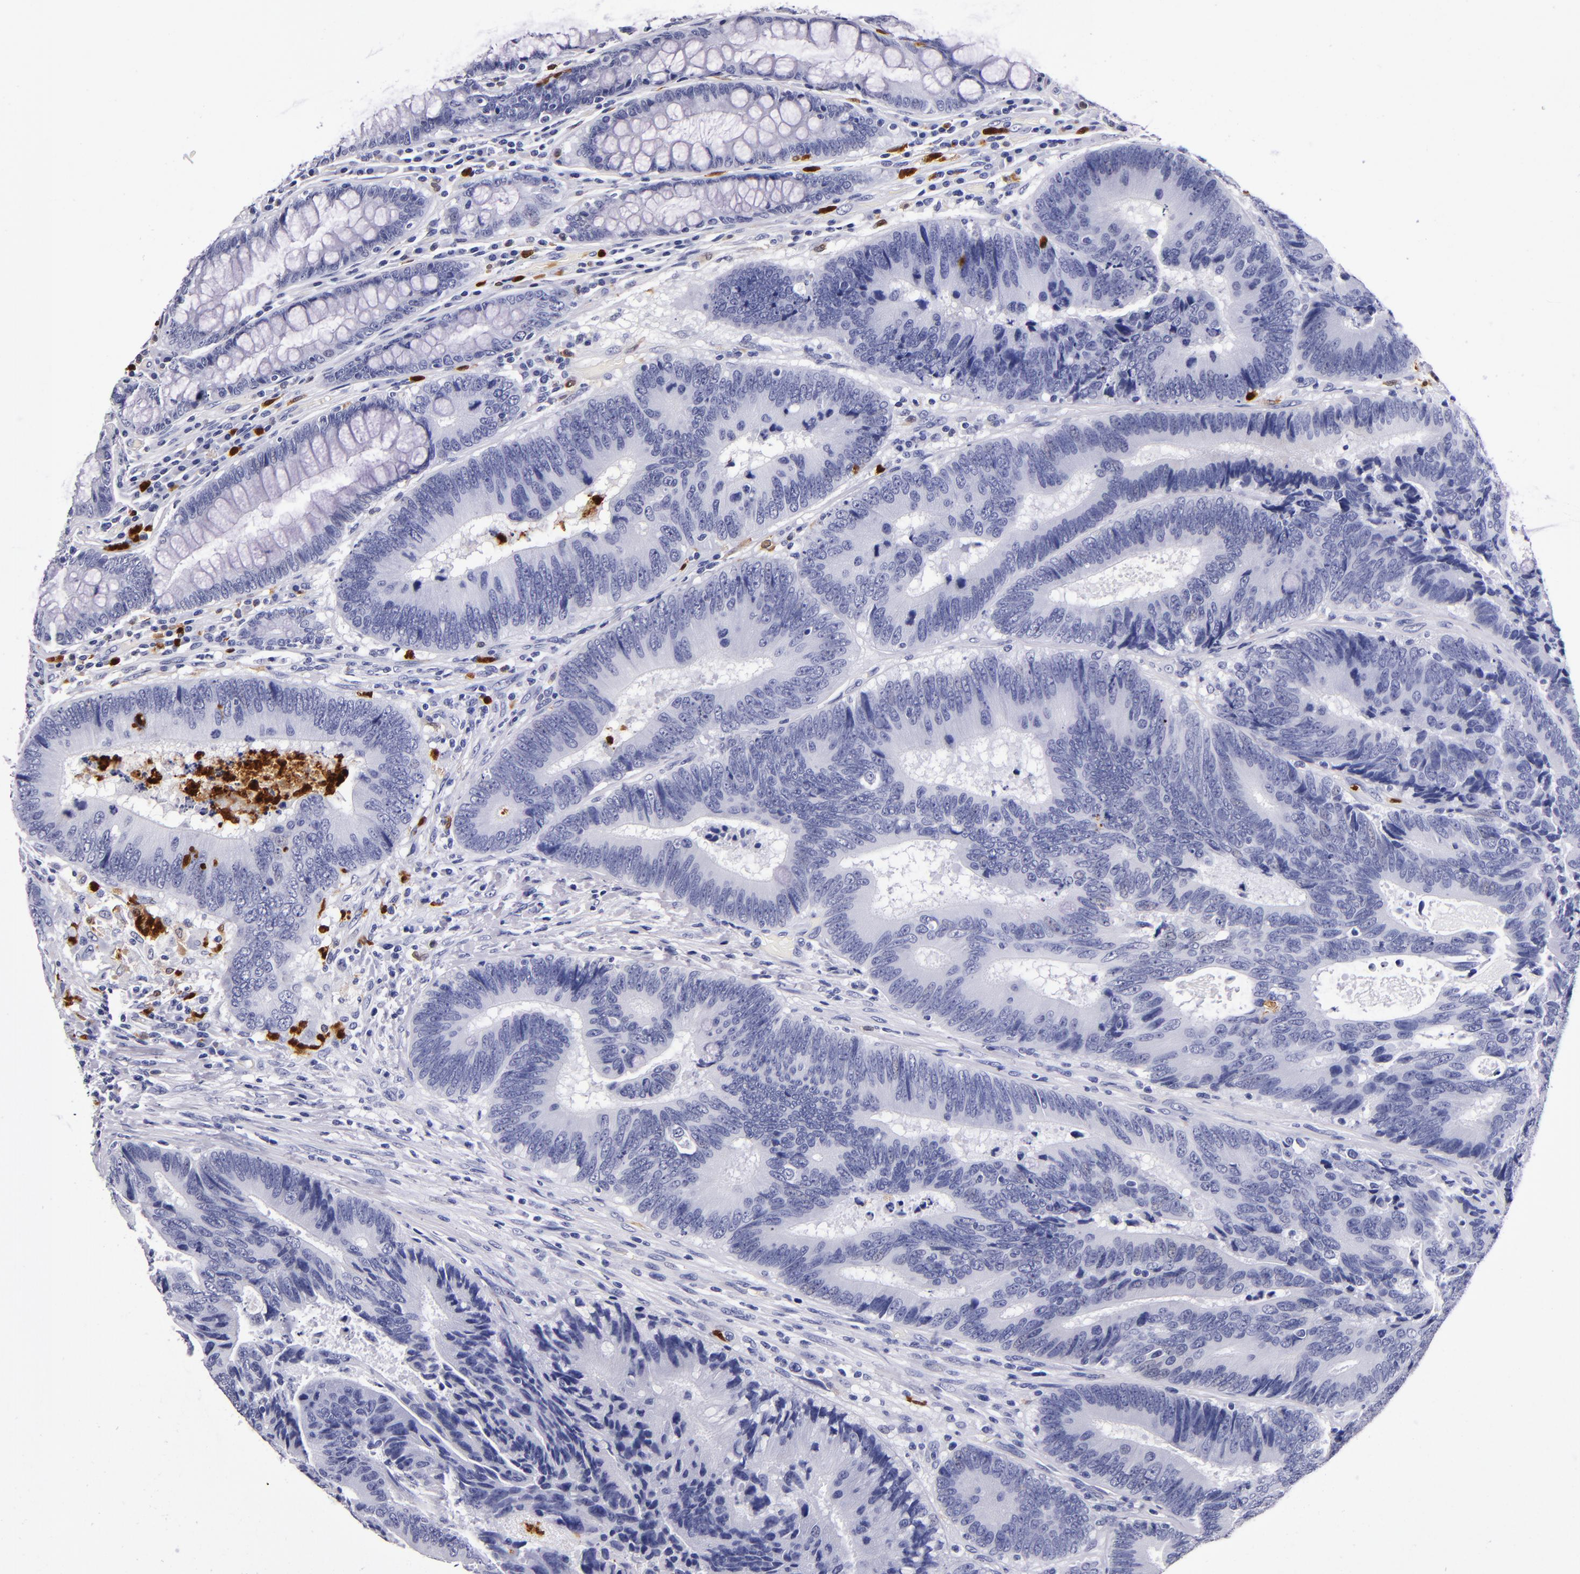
{"staining": {"intensity": "negative", "quantity": "none", "location": "none"}, "tissue": "colorectal cancer", "cell_type": "Tumor cells", "image_type": "cancer", "snomed": [{"axis": "morphology", "description": "Normal tissue, NOS"}, {"axis": "morphology", "description": "Adenocarcinoma, NOS"}, {"axis": "topography", "description": "Colon"}], "caption": "The image demonstrates no staining of tumor cells in colorectal cancer (adenocarcinoma). (DAB IHC visualized using brightfield microscopy, high magnification).", "gene": "S100A8", "patient": {"sex": "female", "age": 78}}